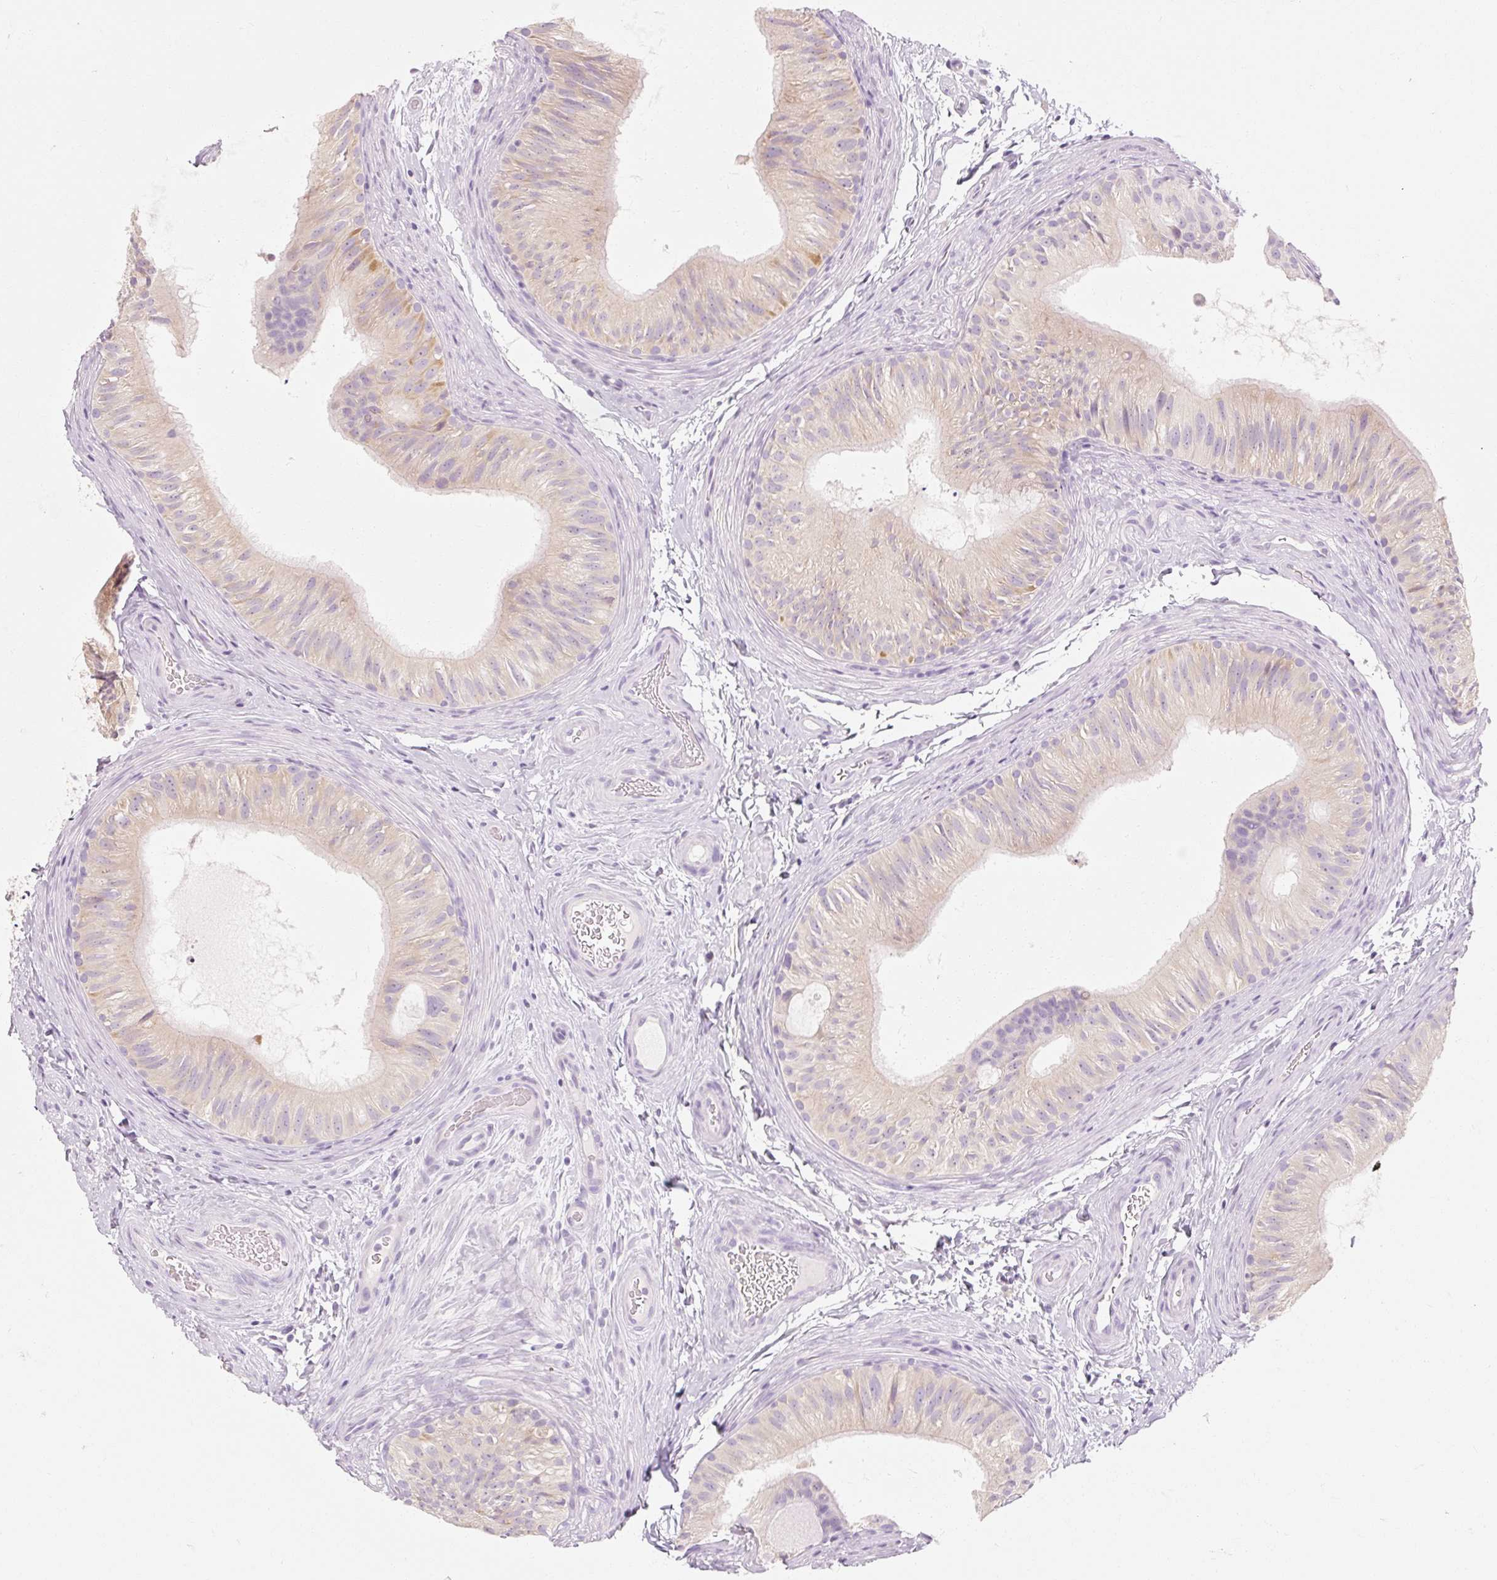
{"staining": {"intensity": "moderate", "quantity": ">75%", "location": "cytoplasmic/membranous"}, "tissue": "epididymis", "cell_type": "Glandular cells", "image_type": "normal", "snomed": [{"axis": "morphology", "description": "Normal tissue, NOS"}, {"axis": "topography", "description": "Epididymis"}], "caption": "DAB immunohistochemical staining of benign human epididymis exhibits moderate cytoplasmic/membranous protein positivity in about >75% of glandular cells. The protein is stained brown, and the nuclei are stained in blue (DAB IHC with brightfield microscopy, high magnification).", "gene": "MYO1D", "patient": {"sex": "male", "age": 24}}